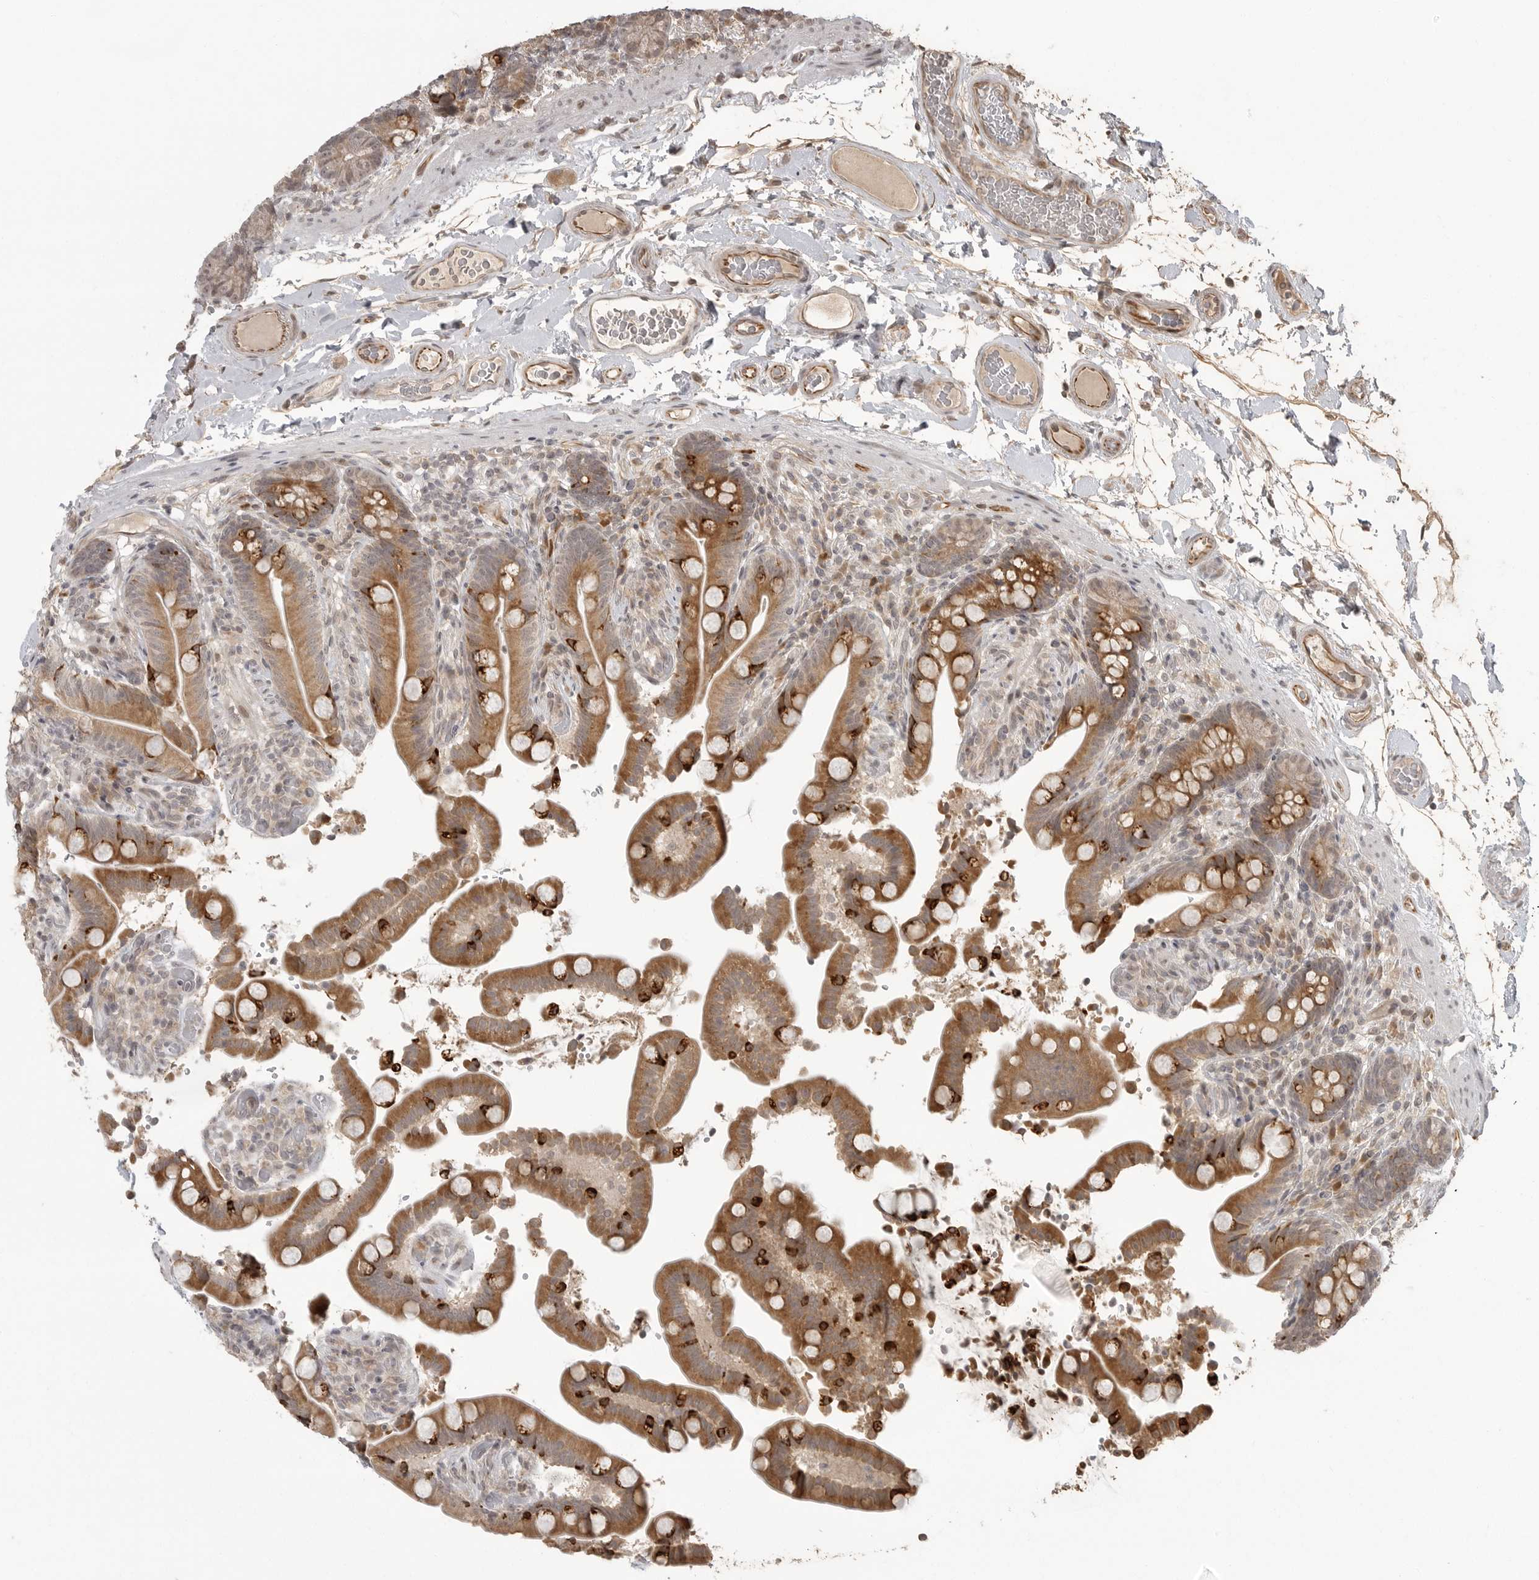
{"staining": {"intensity": "moderate", "quantity": "25%-75%", "location": "cytoplasmic/membranous"}, "tissue": "colon", "cell_type": "Endothelial cells", "image_type": "normal", "snomed": [{"axis": "morphology", "description": "Normal tissue, NOS"}, {"axis": "topography", "description": "Smooth muscle"}, {"axis": "topography", "description": "Colon"}], "caption": "Human colon stained with a protein marker reveals moderate staining in endothelial cells.", "gene": "SMG8", "patient": {"sex": "male", "age": 73}}